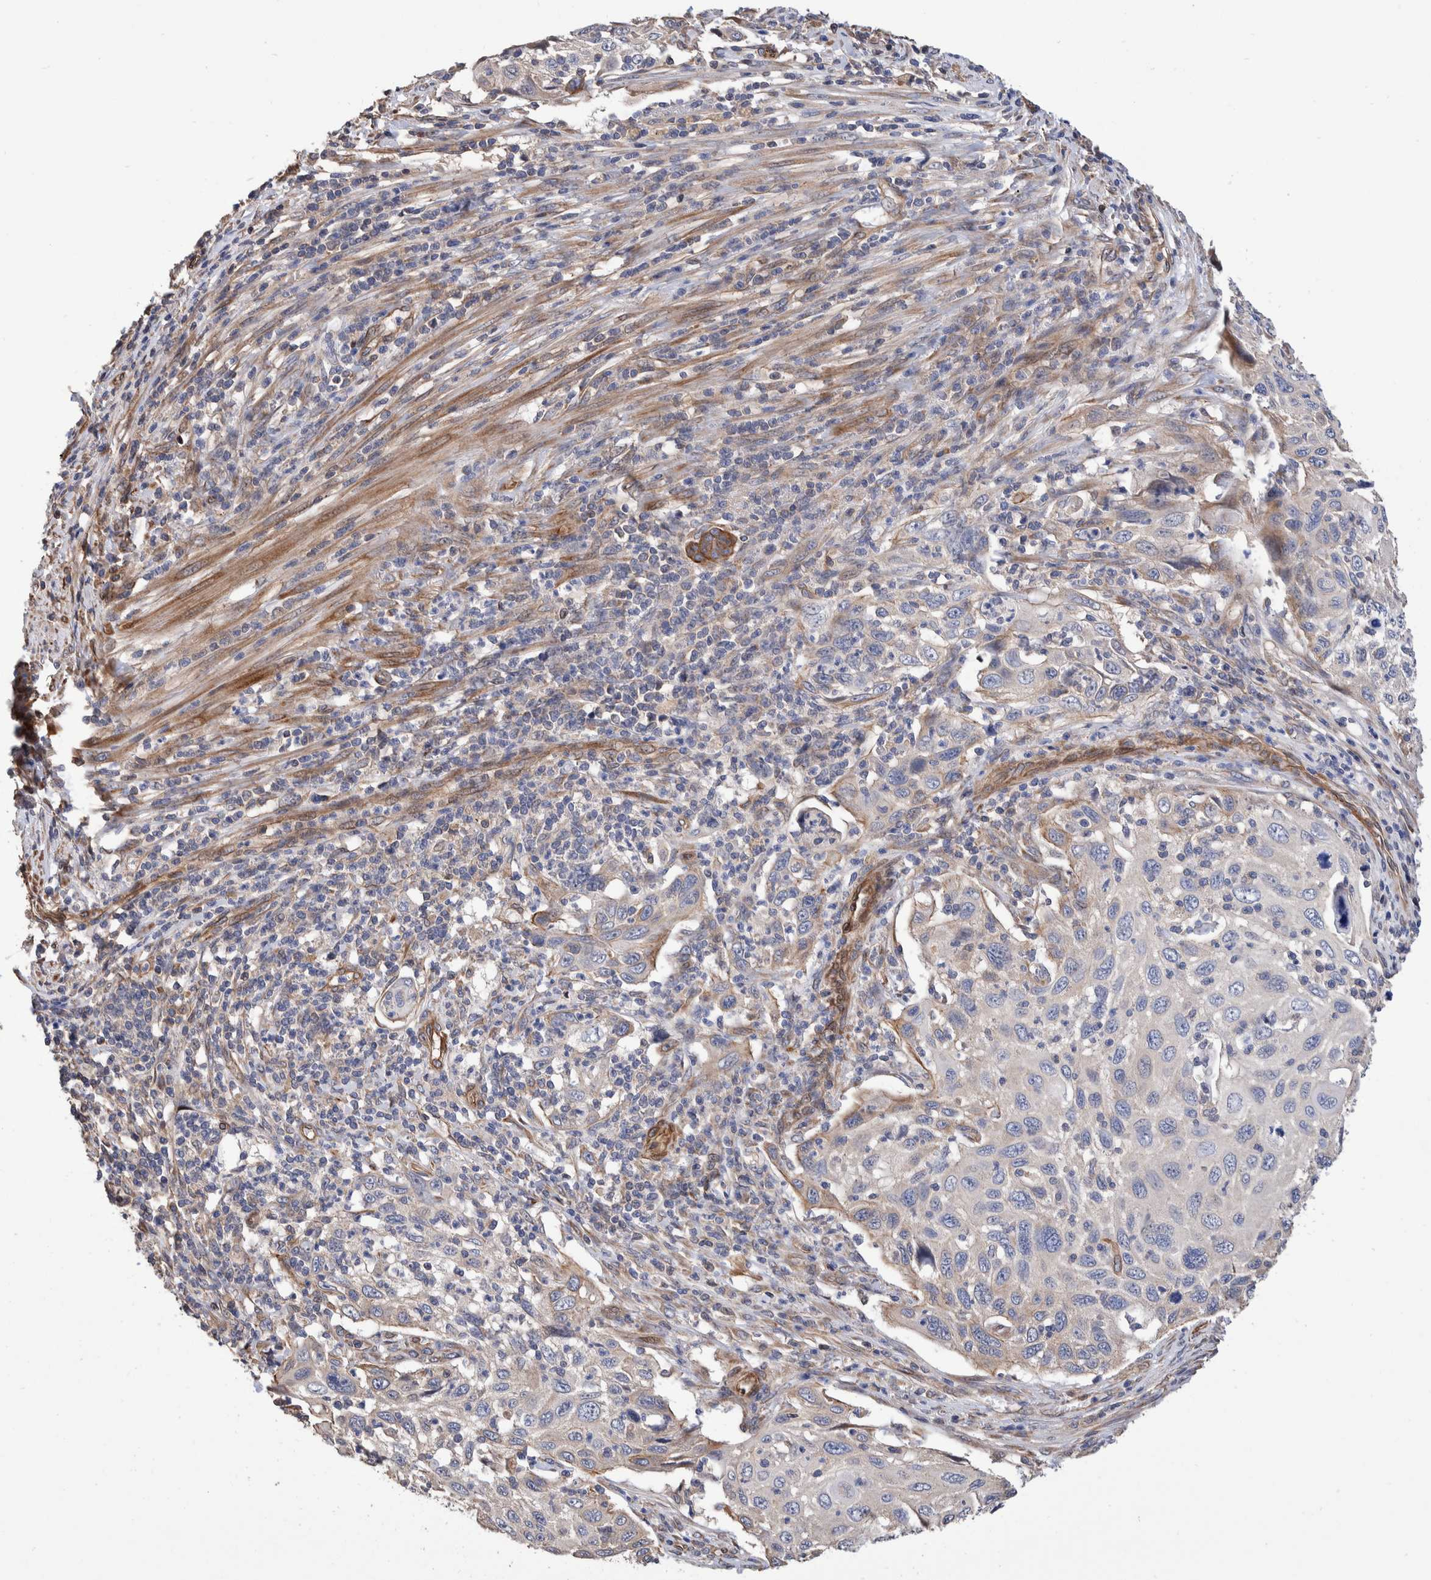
{"staining": {"intensity": "negative", "quantity": "none", "location": "none"}, "tissue": "cervical cancer", "cell_type": "Tumor cells", "image_type": "cancer", "snomed": [{"axis": "morphology", "description": "Squamous cell carcinoma, NOS"}, {"axis": "topography", "description": "Cervix"}], "caption": "An image of human cervical squamous cell carcinoma is negative for staining in tumor cells.", "gene": "SLC45A4", "patient": {"sex": "female", "age": 70}}